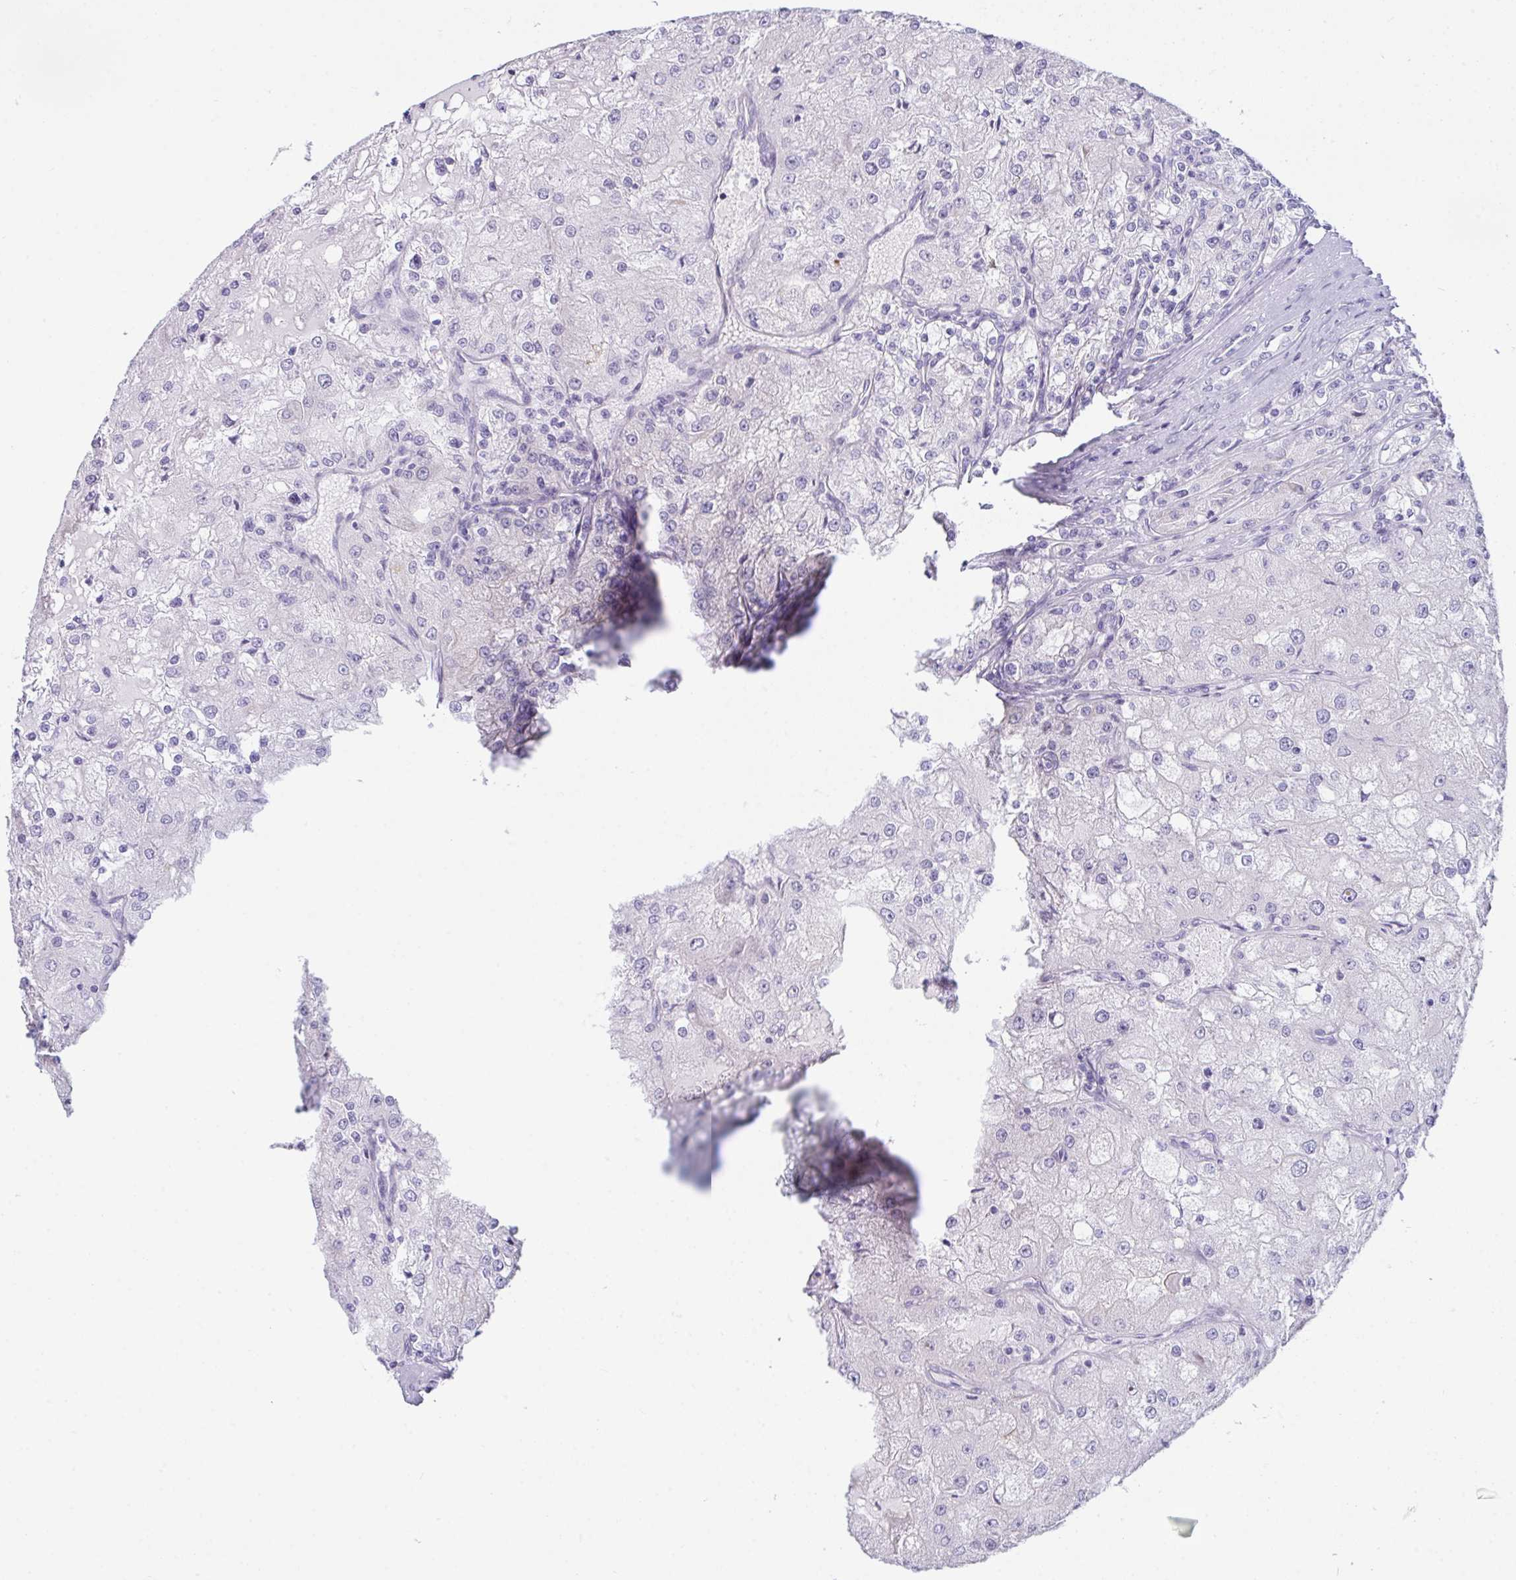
{"staining": {"intensity": "negative", "quantity": "none", "location": "none"}, "tissue": "renal cancer", "cell_type": "Tumor cells", "image_type": "cancer", "snomed": [{"axis": "morphology", "description": "Adenocarcinoma, NOS"}, {"axis": "topography", "description": "Kidney"}], "caption": "Adenocarcinoma (renal) stained for a protein using IHC demonstrates no staining tumor cells.", "gene": "BBS1", "patient": {"sex": "female", "age": 74}}